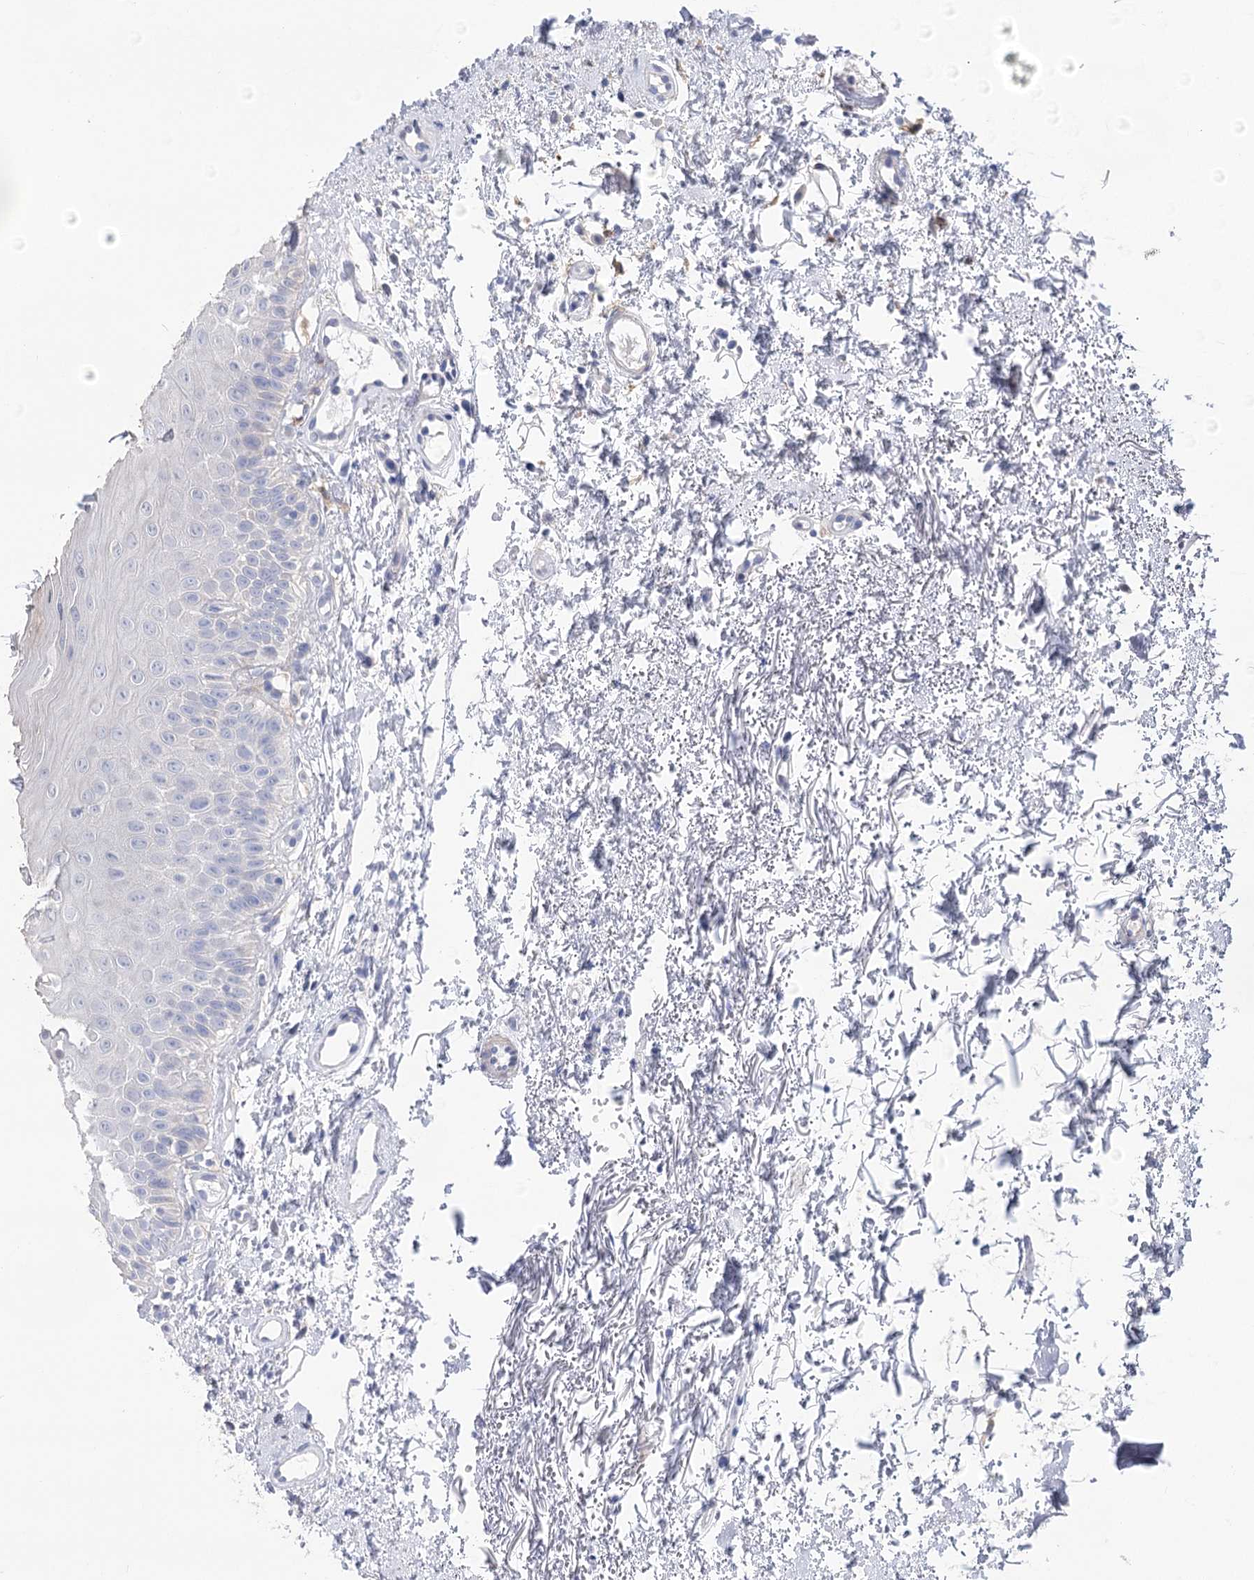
{"staining": {"intensity": "negative", "quantity": "none", "location": "none"}, "tissue": "oral mucosa", "cell_type": "Squamous epithelial cells", "image_type": "normal", "snomed": [{"axis": "morphology", "description": "Normal tissue, NOS"}, {"axis": "topography", "description": "Oral tissue"}], "caption": "IHC histopathology image of benign oral mucosa stained for a protein (brown), which exhibits no expression in squamous epithelial cells.", "gene": "NRAP", "patient": {"sex": "male", "age": 66}}